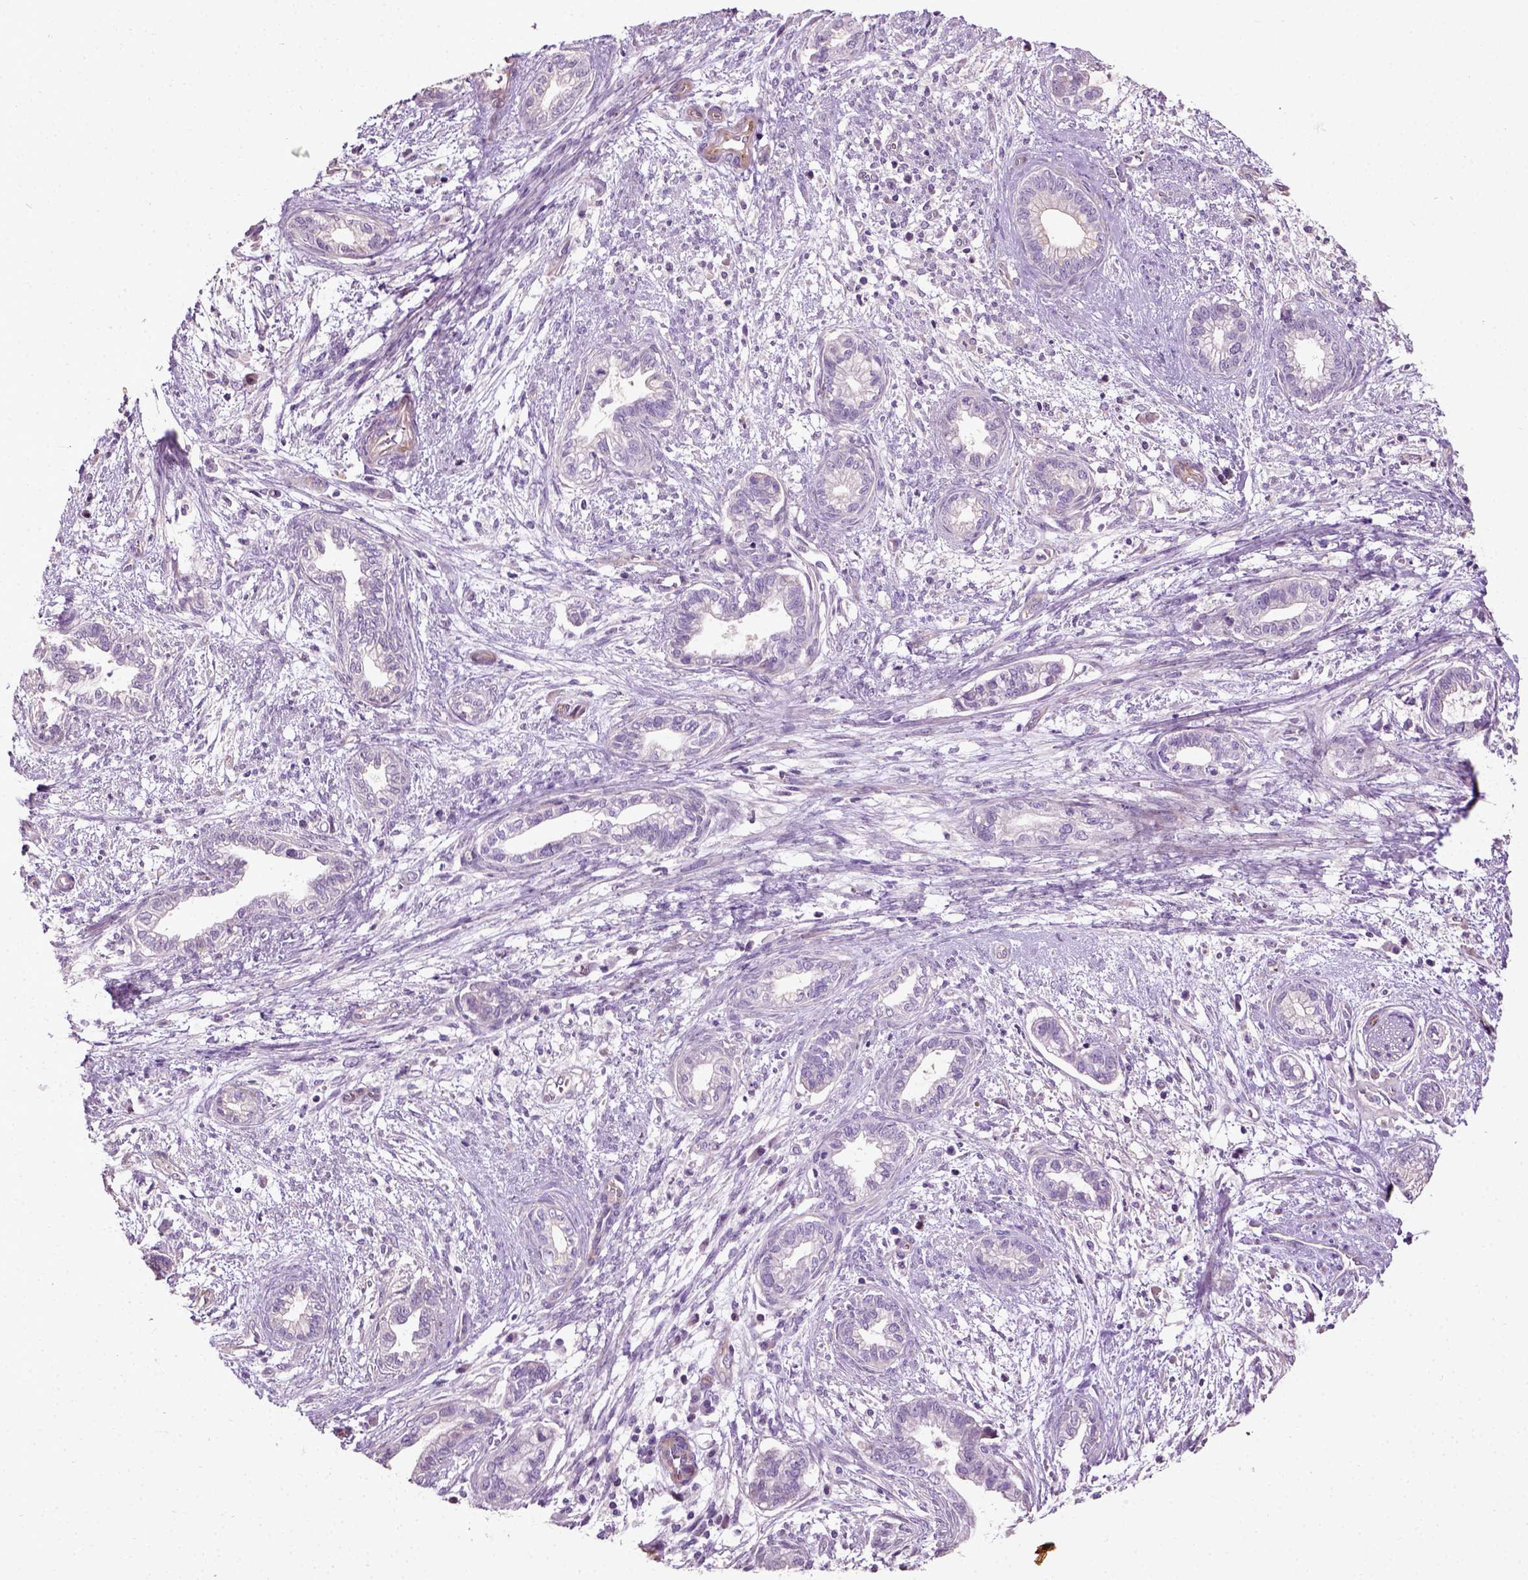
{"staining": {"intensity": "negative", "quantity": "none", "location": "none"}, "tissue": "cervical cancer", "cell_type": "Tumor cells", "image_type": "cancer", "snomed": [{"axis": "morphology", "description": "Adenocarcinoma, NOS"}, {"axis": "topography", "description": "Cervix"}], "caption": "Tumor cells show no significant staining in cervical cancer.", "gene": "PKP3", "patient": {"sex": "female", "age": 62}}